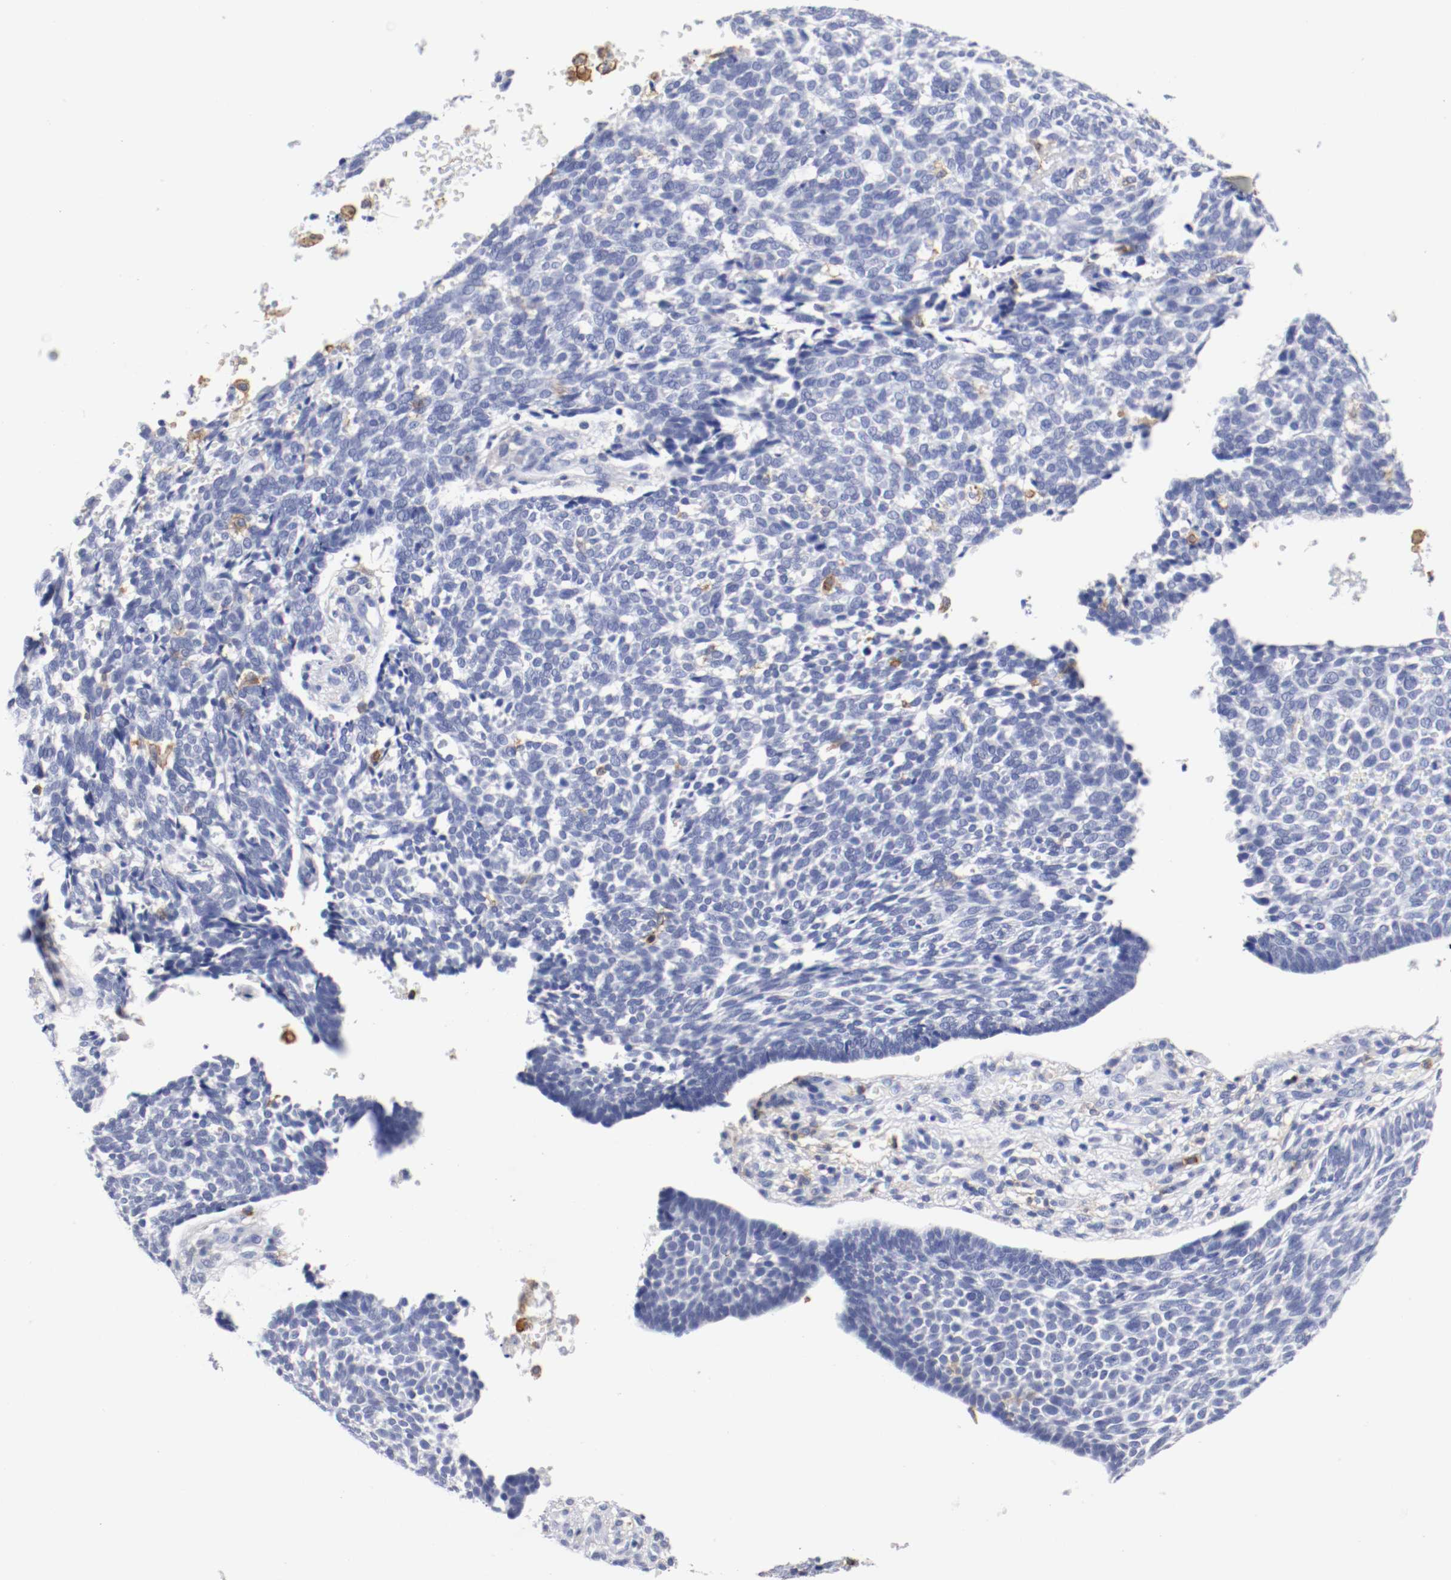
{"staining": {"intensity": "negative", "quantity": "none", "location": "none"}, "tissue": "skin cancer", "cell_type": "Tumor cells", "image_type": "cancer", "snomed": [{"axis": "morphology", "description": "Normal tissue, NOS"}, {"axis": "morphology", "description": "Basal cell carcinoma"}, {"axis": "topography", "description": "Skin"}], "caption": "High magnification brightfield microscopy of skin cancer (basal cell carcinoma) stained with DAB (3,3'-diaminobenzidine) (brown) and counterstained with hematoxylin (blue): tumor cells show no significant expression.", "gene": "ITGAX", "patient": {"sex": "male", "age": 87}}